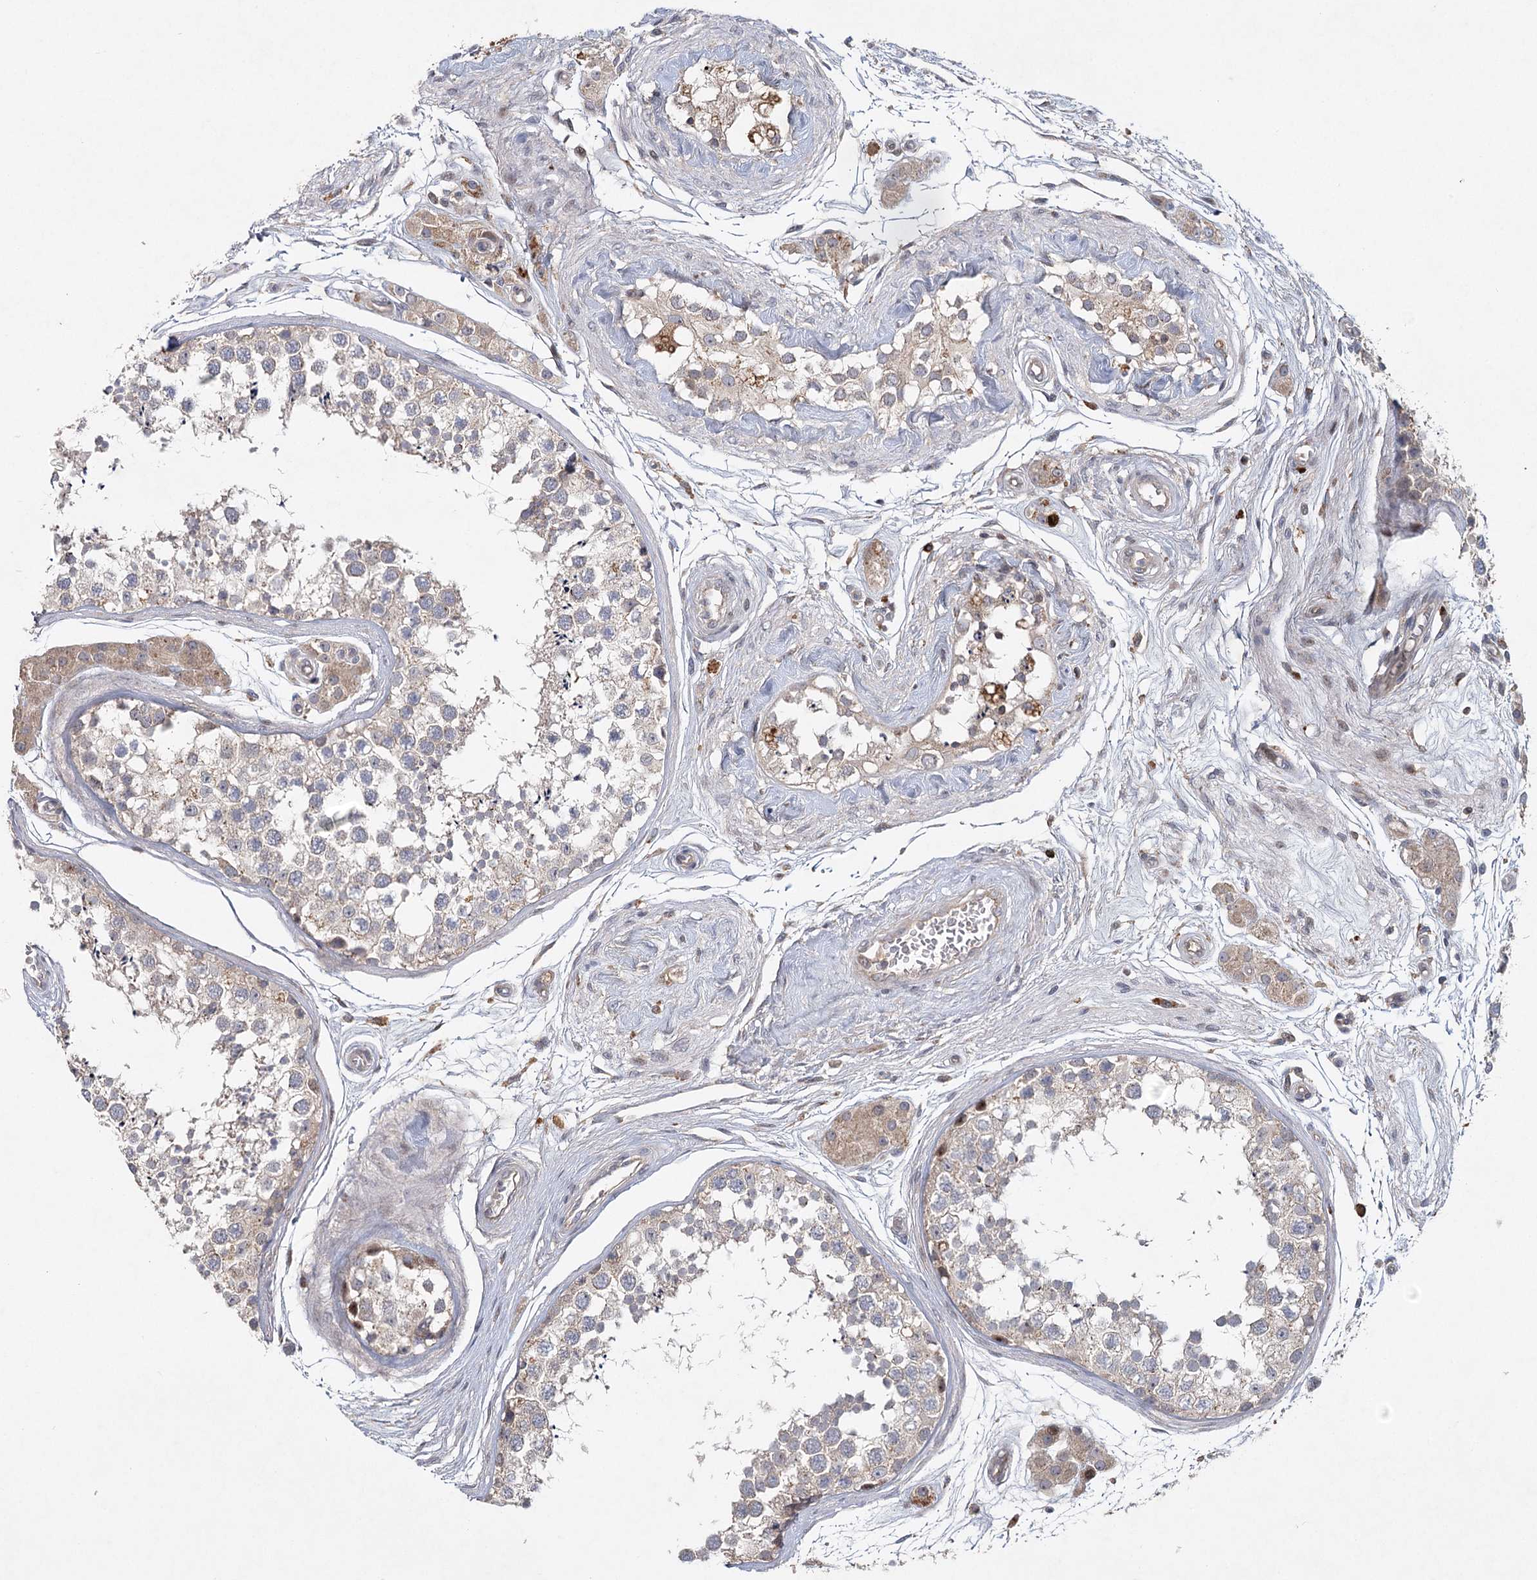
{"staining": {"intensity": "weak", "quantity": "<25%", "location": "cytoplasmic/membranous"}, "tissue": "testis", "cell_type": "Cells in seminiferous ducts", "image_type": "normal", "snomed": [{"axis": "morphology", "description": "Normal tissue, NOS"}, {"axis": "topography", "description": "Testis"}], "caption": "Immunohistochemical staining of benign human testis reveals no significant staining in cells in seminiferous ducts. The staining is performed using DAB (3,3'-diaminobenzidine) brown chromogen with nuclei counter-stained in using hematoxylin.", "gene": "MAP3K13", "patient": {"sex": "male", "age": 56}}